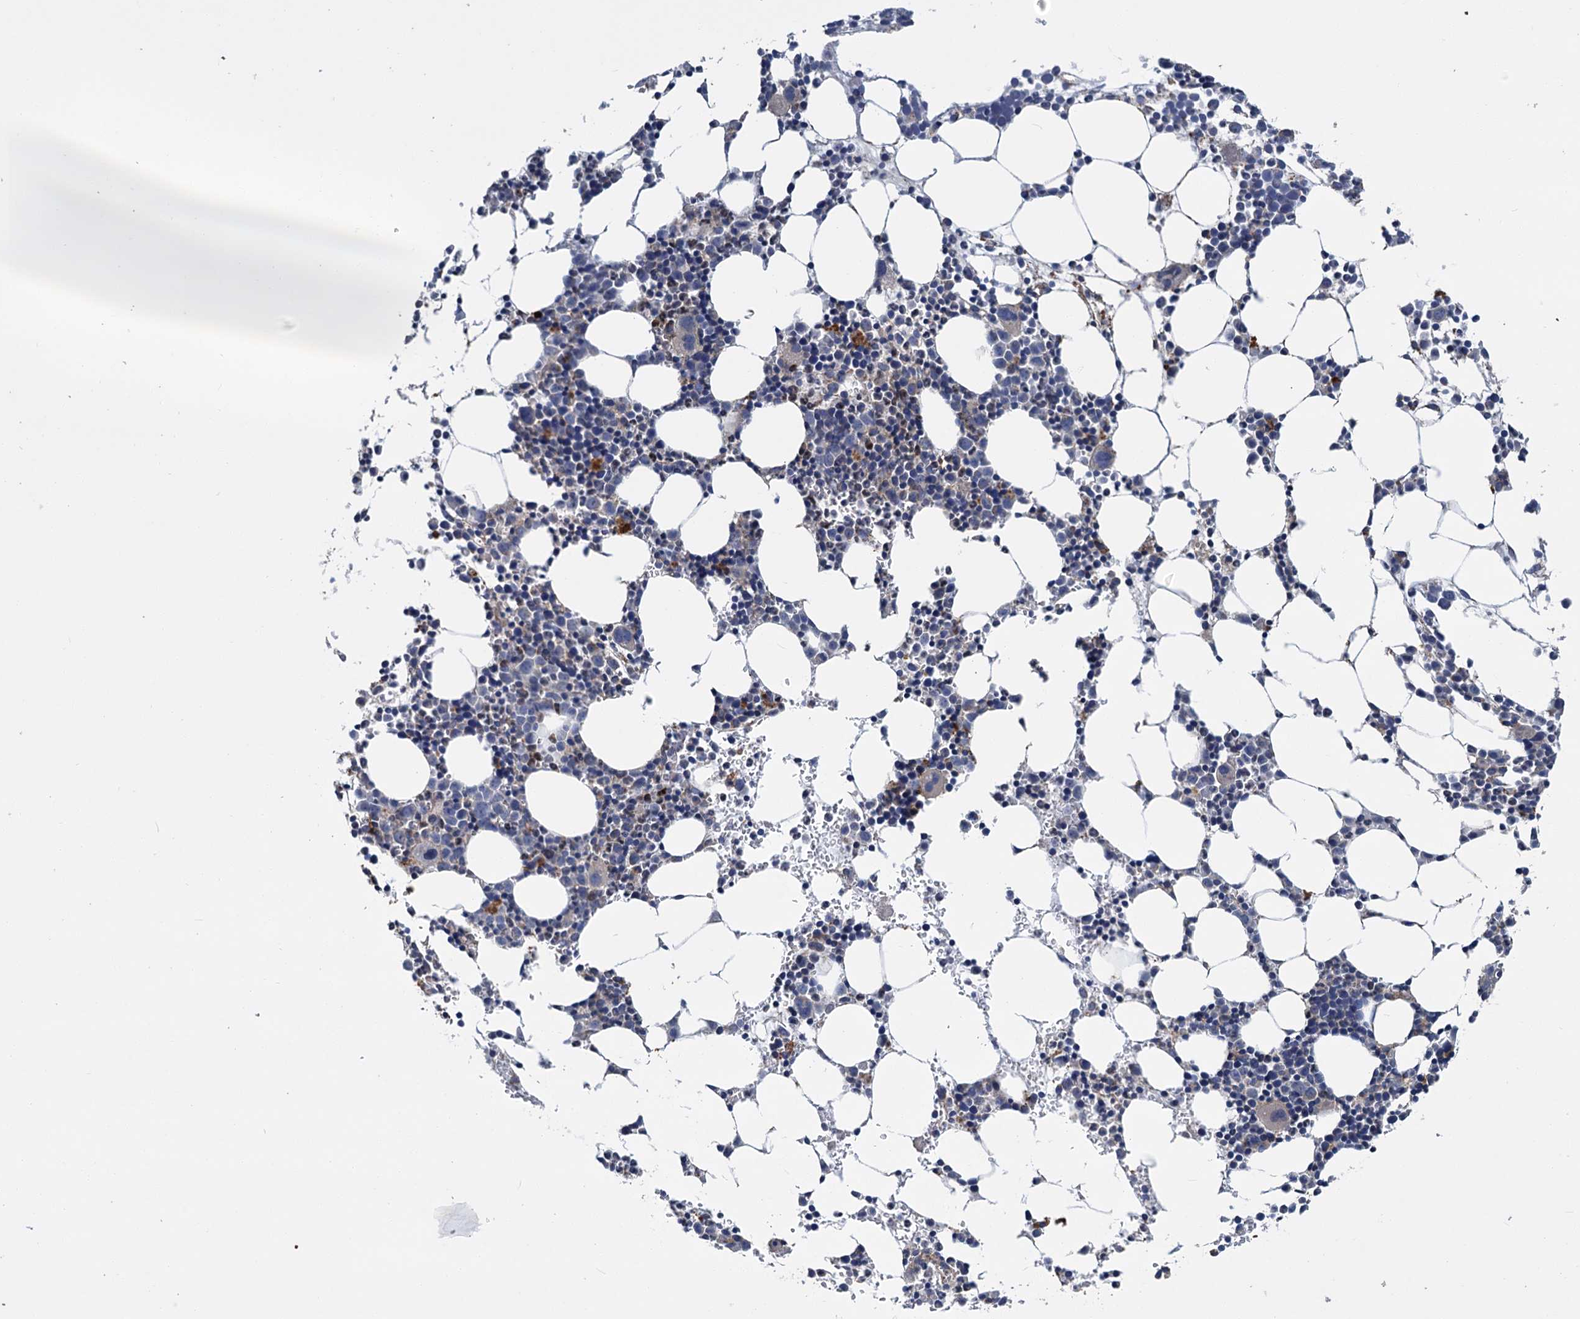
{"staining": {"intensity": "weak", "quantity": "<25%", "location": "cytoplasmic/membranous"}, "tissue": "bone marrow", "cell_type": "Hematopoietic cells", "image_type": "normal", "snomed": [{"axis": "morphology", "description": "Normal tissue, NOS"}, {"axis": "topography", "description": "Bone marrow"}], "caption": "Protein analysis of normal bone marrow shows no significant expression in hematopoietic cells.", "gene": "DYNC2H1", "patient": {"sex": "female", "age": 89}}